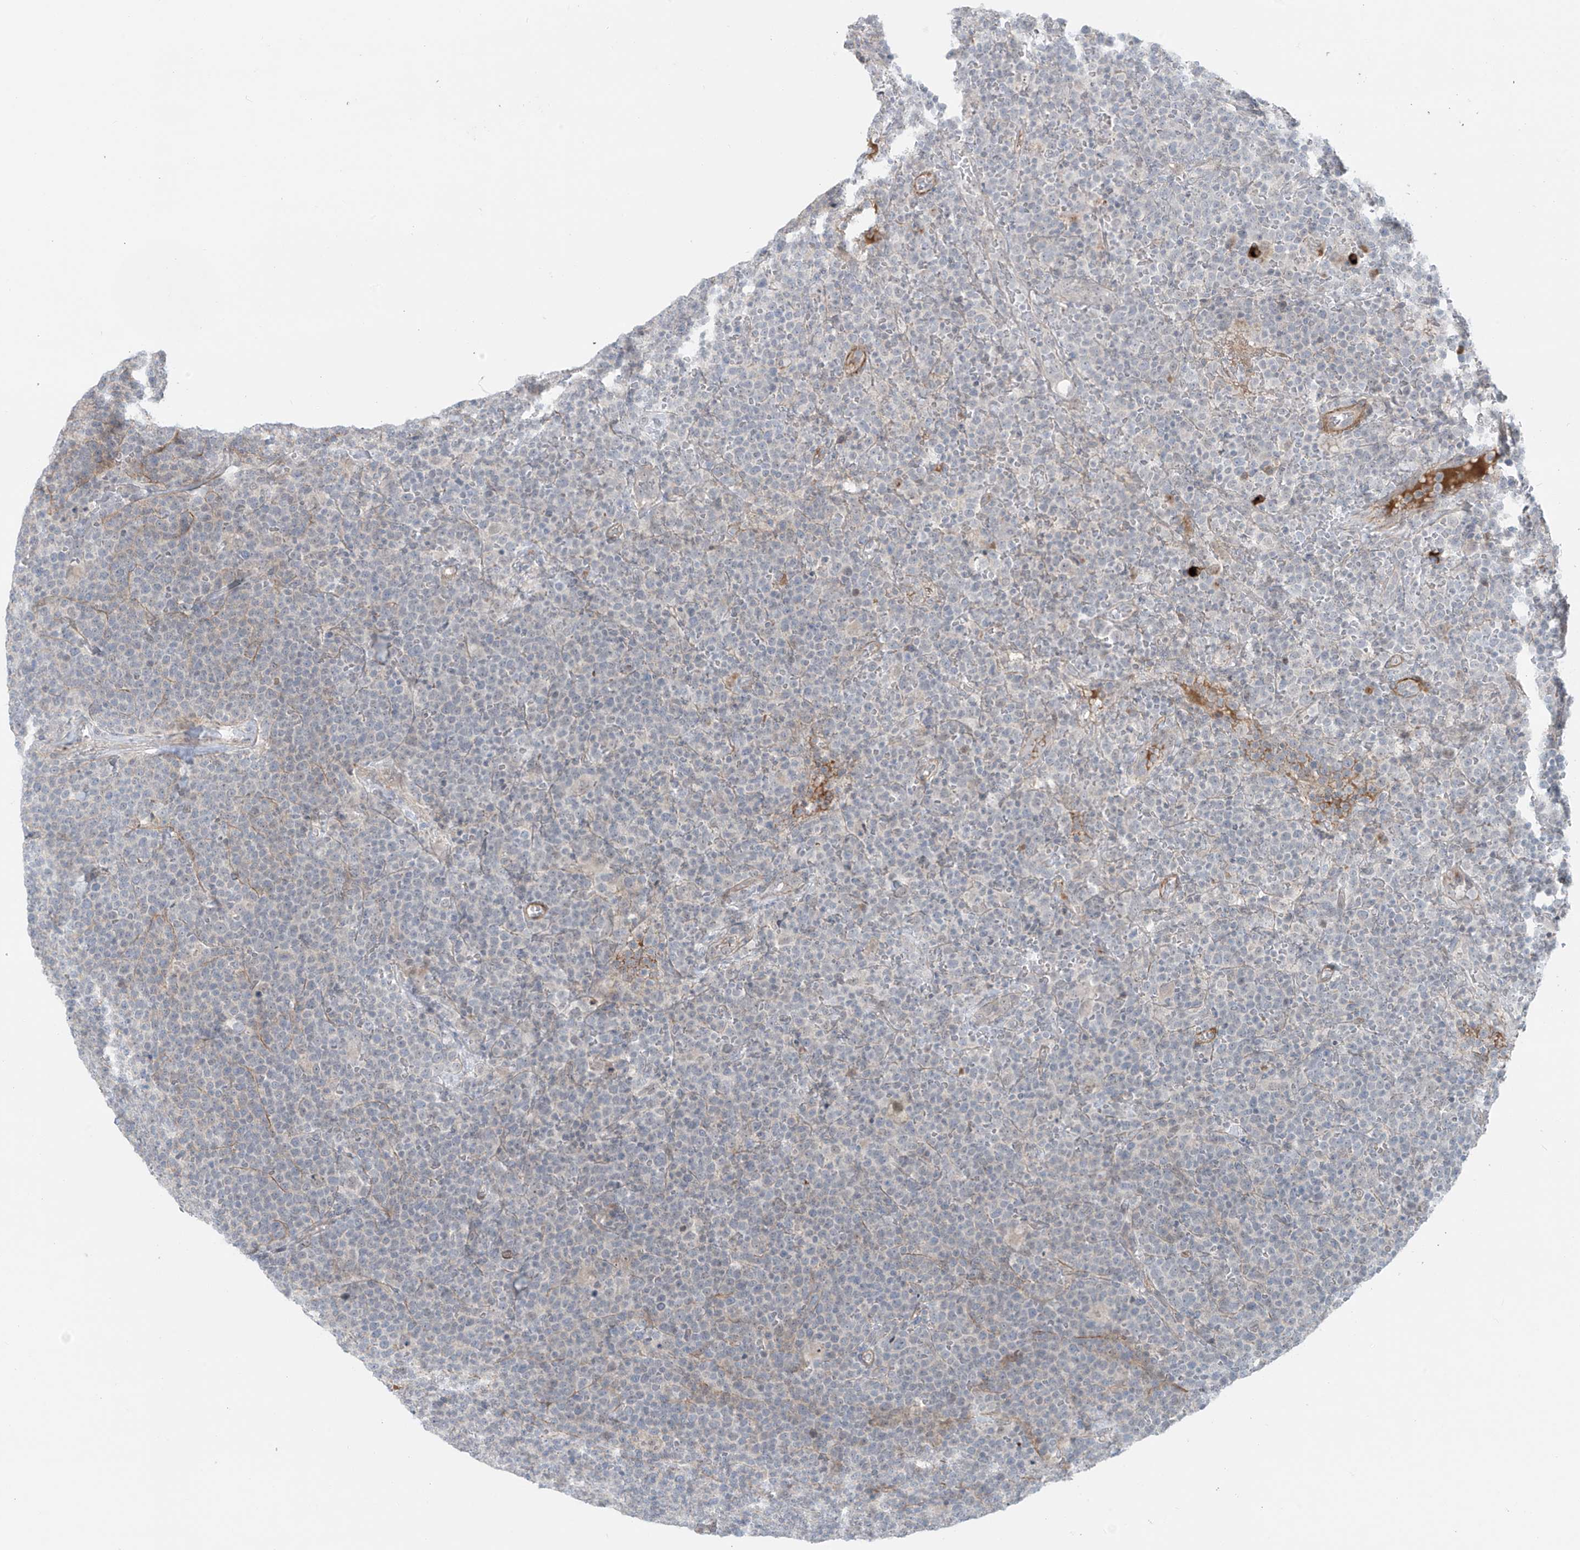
{"staining": {"intensity": "negative", "quantity": "none", "location": "none"}, "tissue": "lymphoma", "cell_type": "Tumor cells", "image_type": "cancer", "snomed": [{"axis": "morphology", "description": "Malignant lymphoma, non-Hodgkin's type, High grade"}, {"axis": "topography", "description": "Lymph node"}], "caption": "A photomicrograph of human lymphoma is negative for staining in tumor cells.", "gene": "RASGEF1A", "patient": {"sex": "male", "age": 61}}